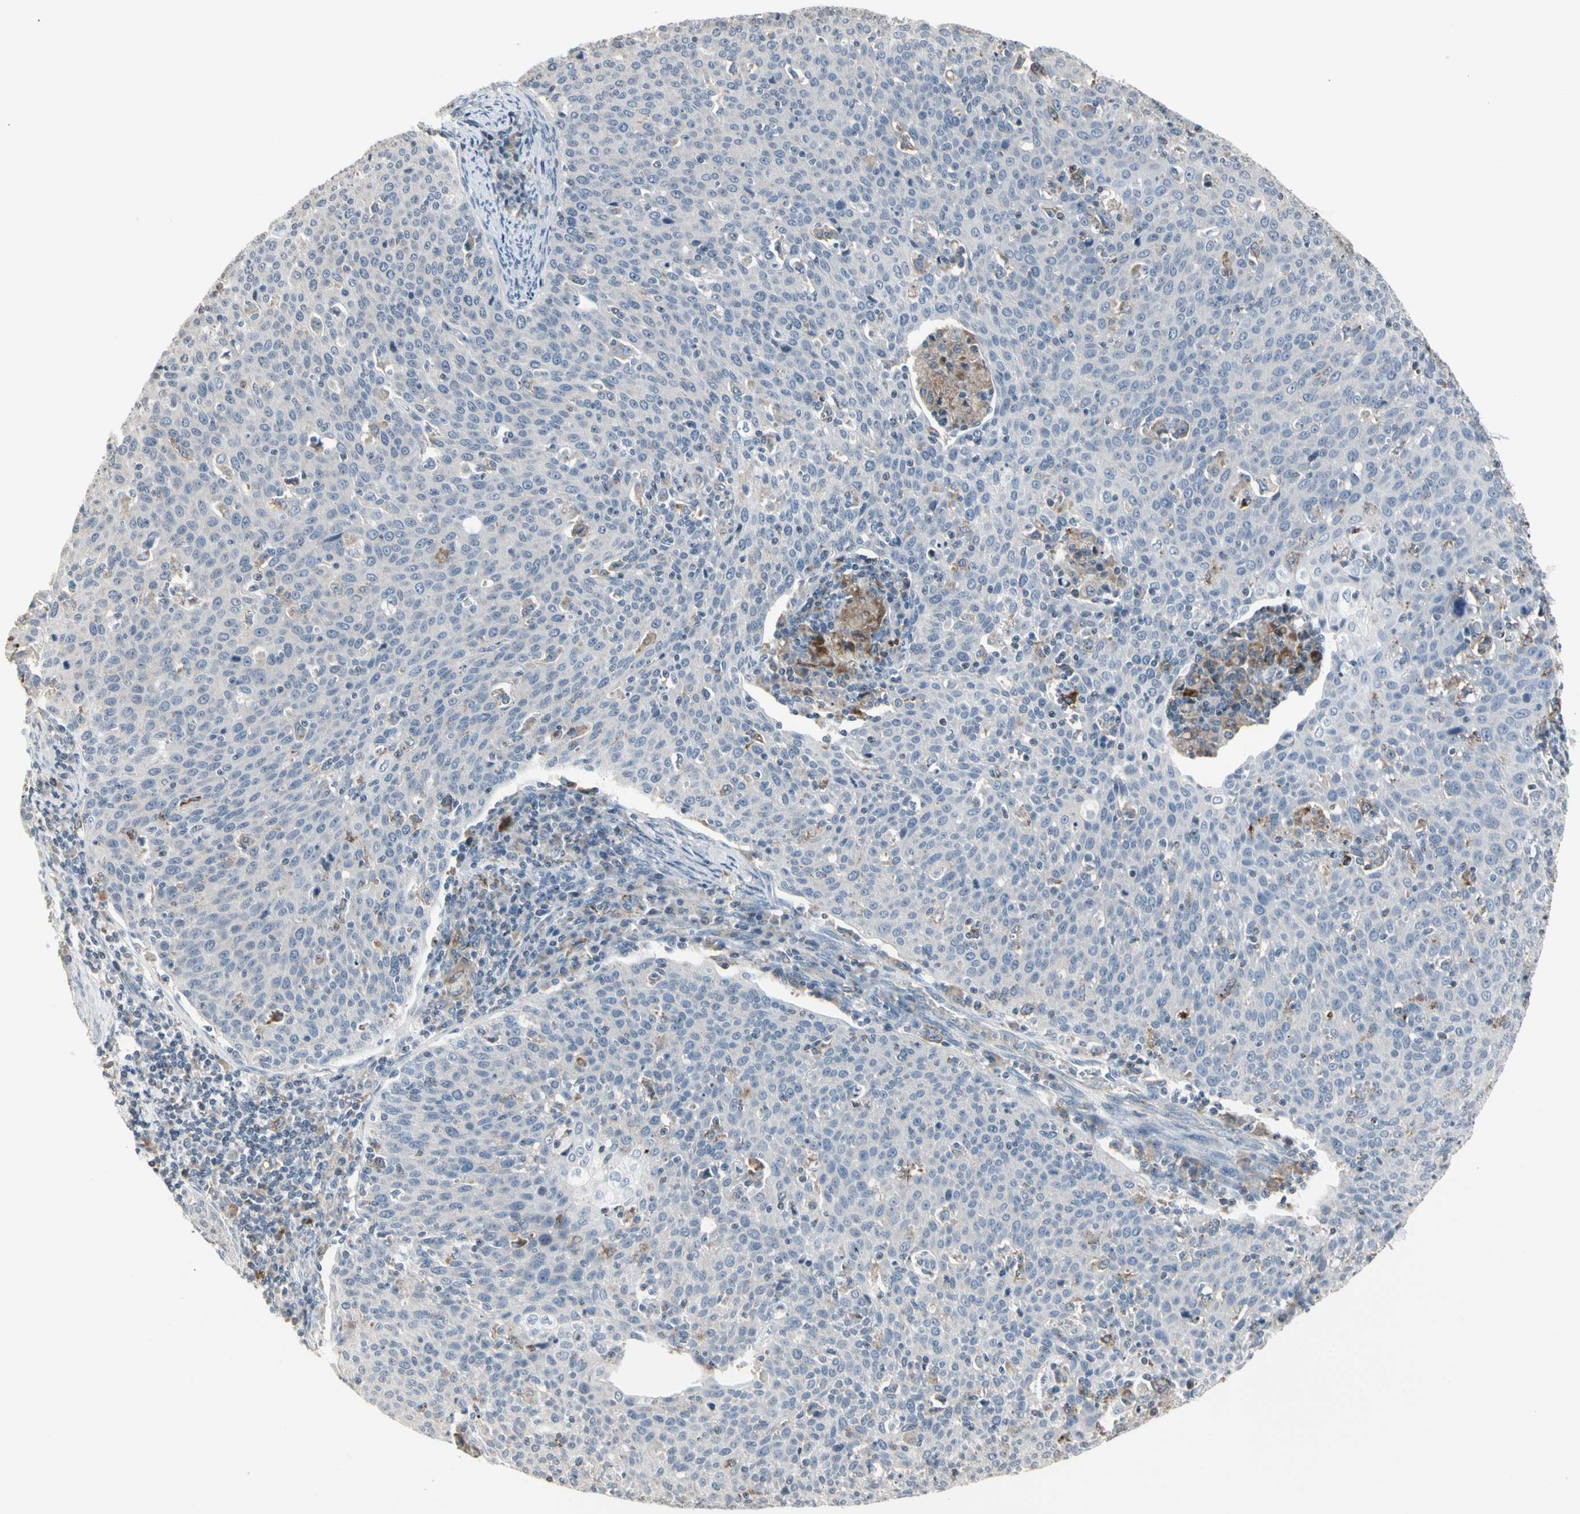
{"staining": {"intensity": "moderate", "quantity": "<25%", "location": "cytoplasmic/membranous"}, "tissue": "cervical cancer", "cell_type": "Tumor cells", "image_type": "cancer", "snomed": [{"axis": "morphology", "description": "Squamous cell carcinoma, NOS"}, {"axis": "topography", "description": "Cervix"}], "caption": "An IHC histopathology image of tumor tissue is shown. Protein staining in brown highlights moderate cytoplasmic/membranous positivity in cervical cancer within tumor cells.", "gene": "TMEM176A", "patient": {"sex": "female", "age": 38}}